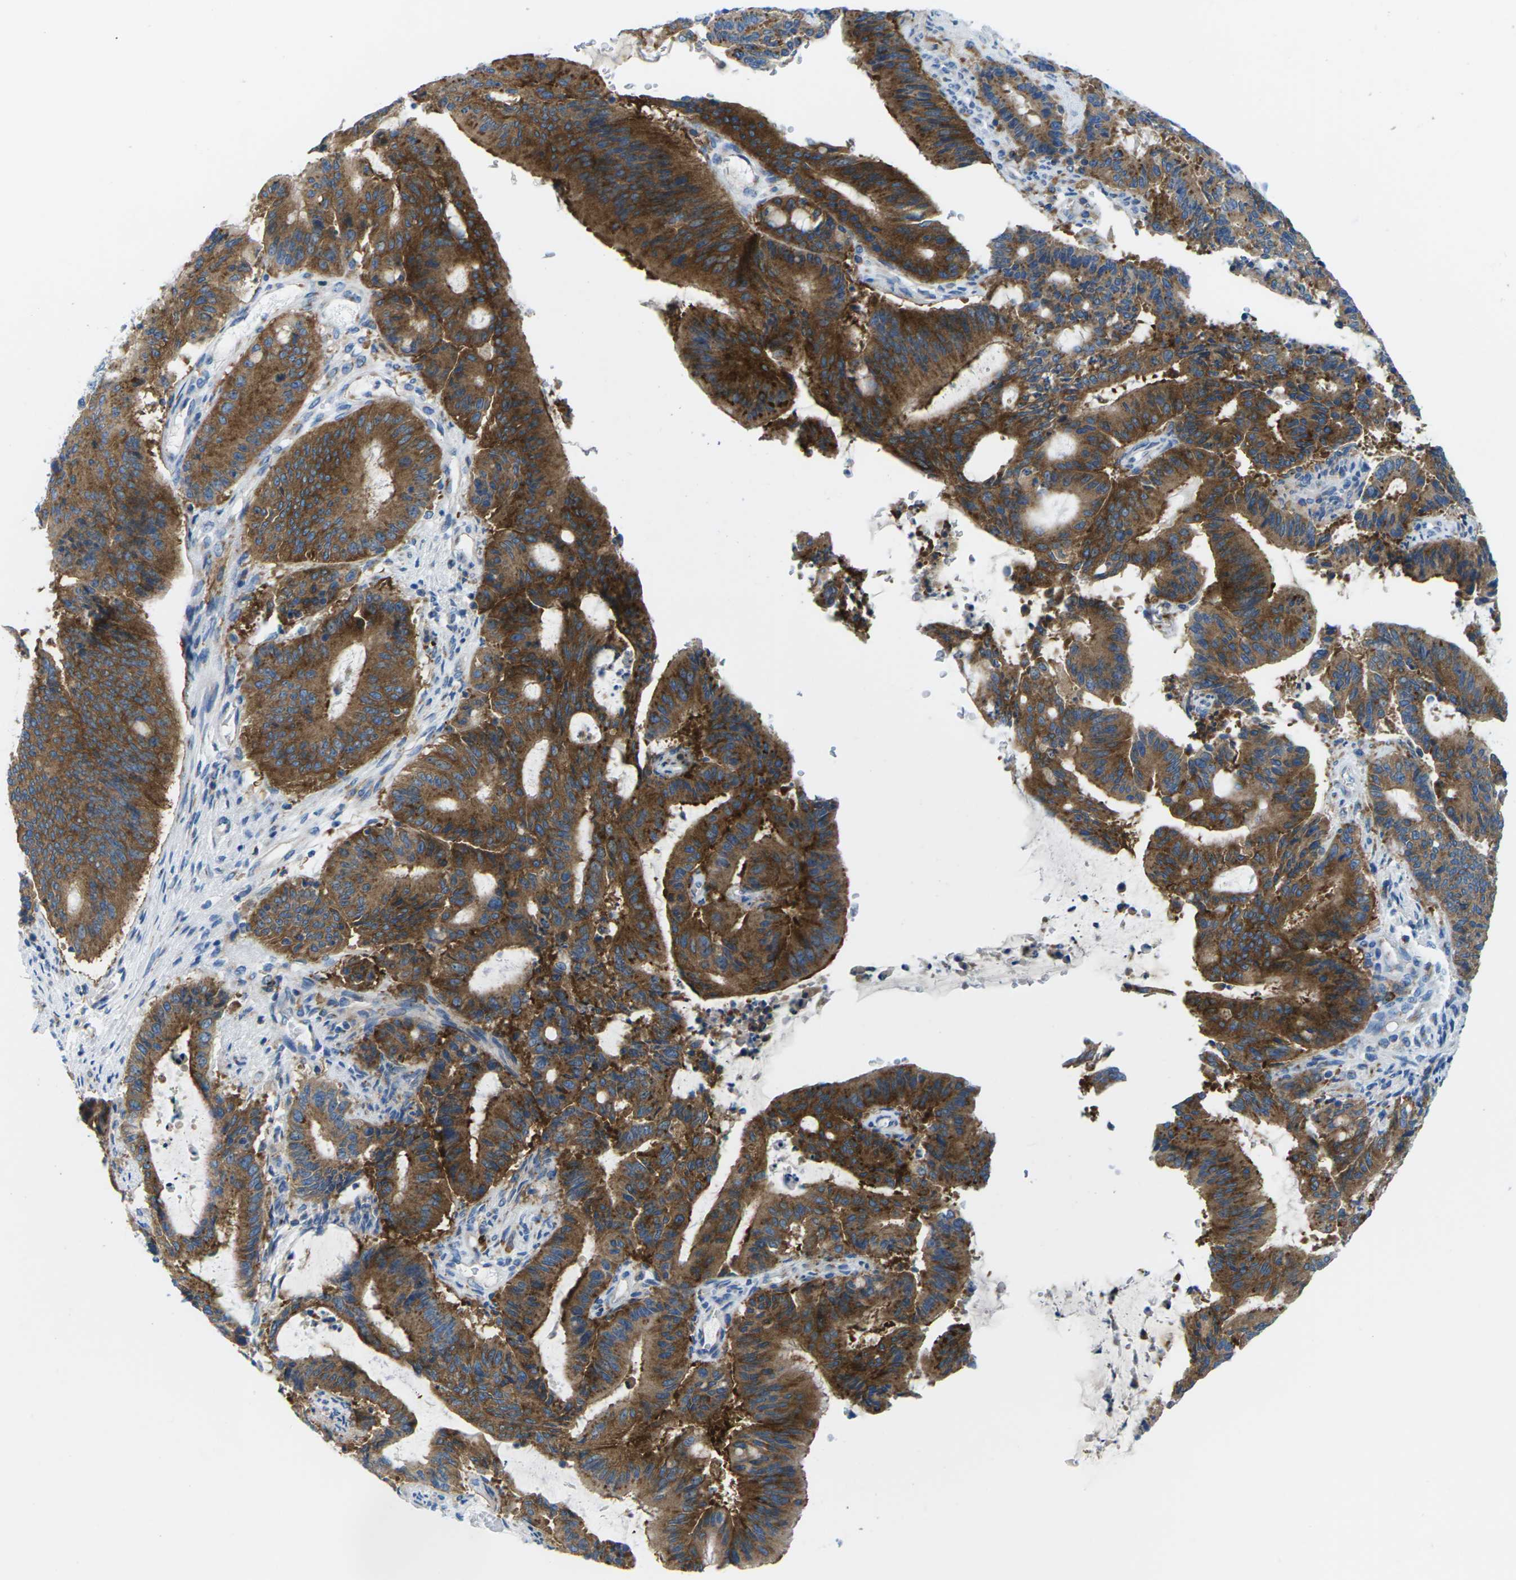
{"staining": {"intensity": "strong", "quantity": ">75%", "location": "cytoplasmic/membranous"}, "tissue": "liver cancer", "cell_type": "Tumor cells", "image_type": "cancer", "snomed": [{"axis": "morphology", "description": "Cholangiocarcinoma"}, {"axis": "topography", "description": "Liver"}], "caption": "Human liver cancer (cholangiocarcinoma) stained for a protein (brown) demonstrates strong cytoplasmic/membranous positive expression in approximately >75% of tumor cells.", "gene": "SYNGR2", "patient": {"sex": "female", "age": 73}}